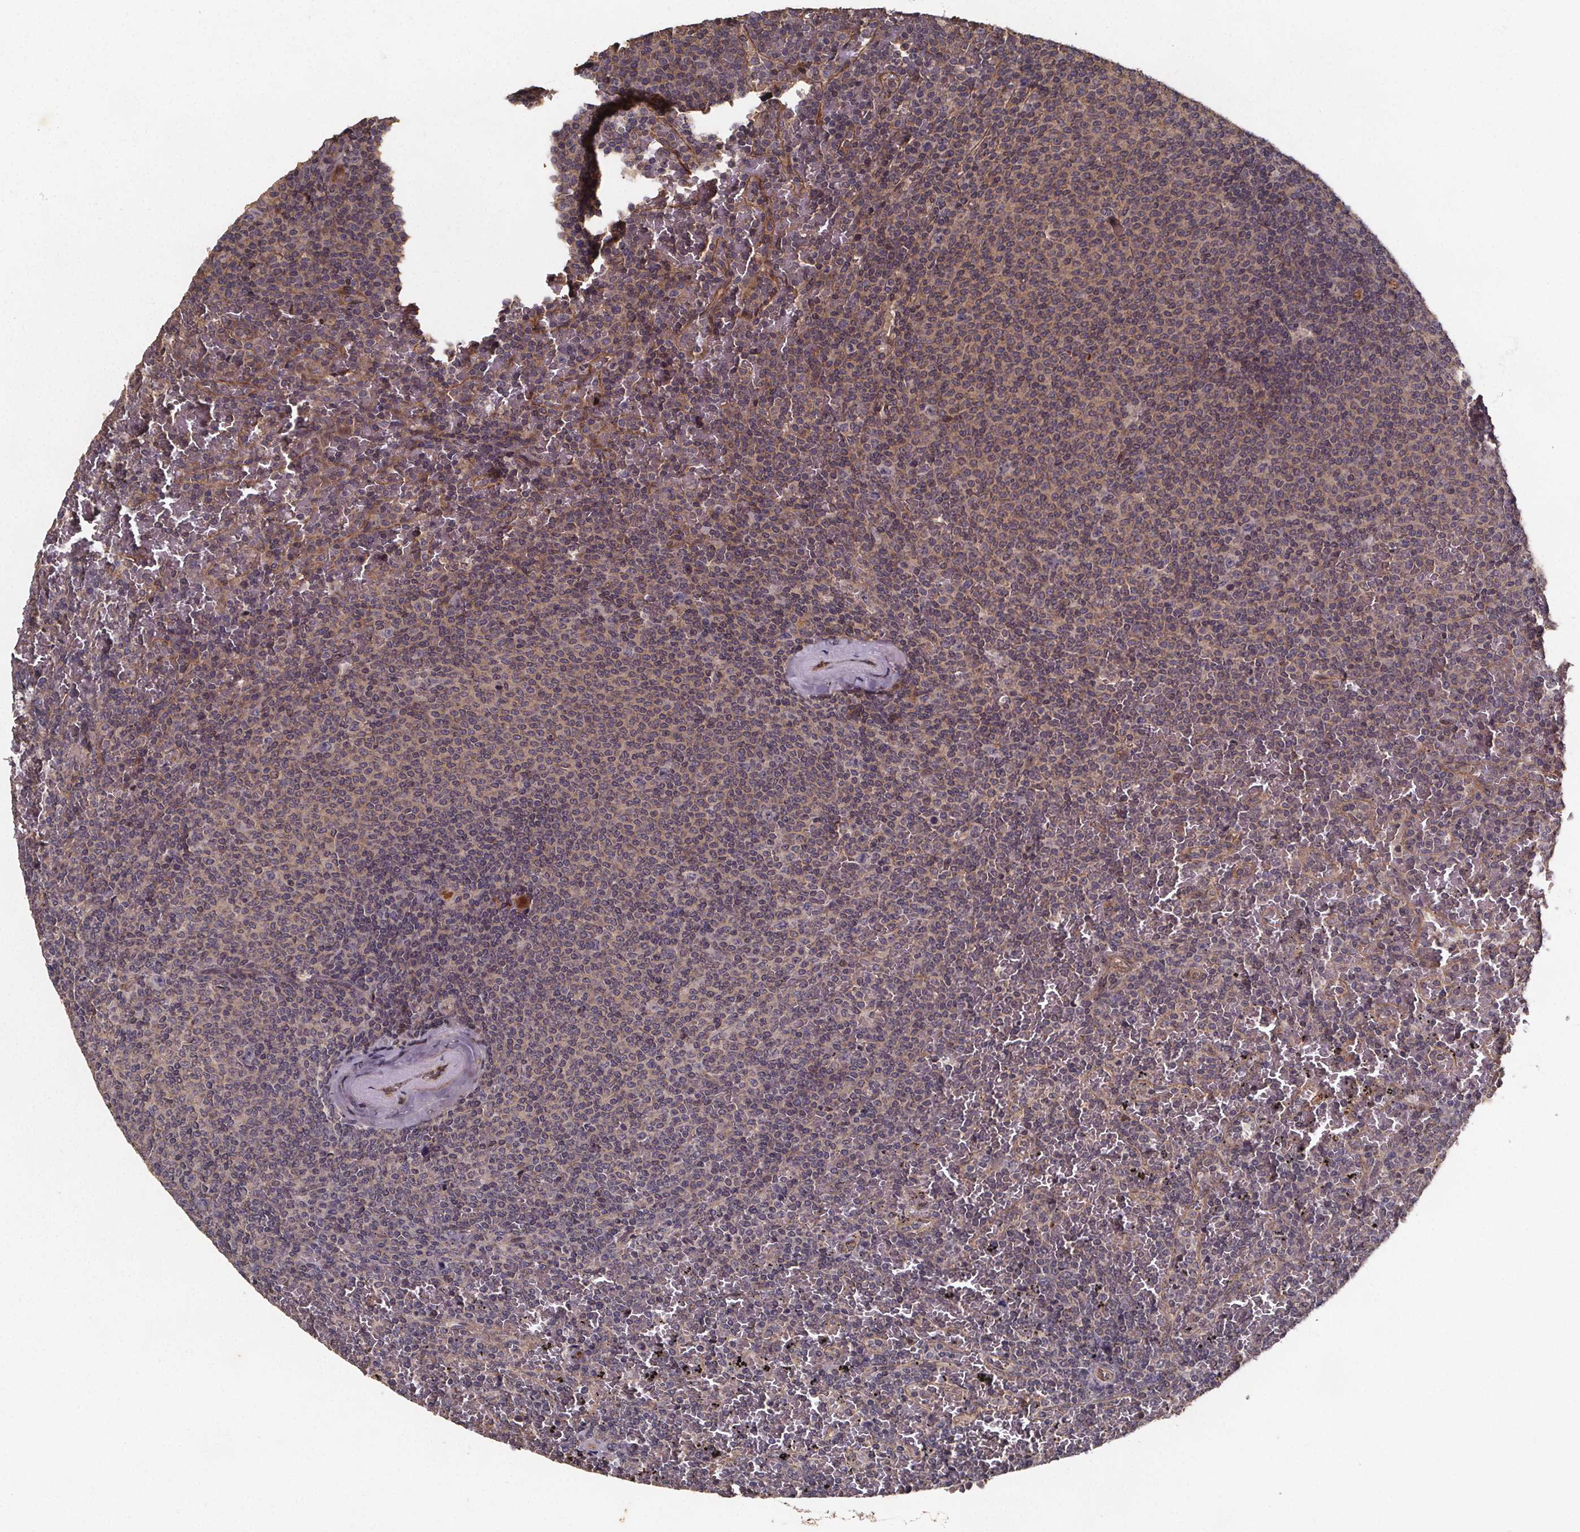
{"staining": {"intensity": "negative", "quantity": "none", "location": "none"}, "tissue": "lymphoma", "cell_type": "Tumor cells", "image_type": "cancer", "snomed": [{"axis": "morphology", "description": "Malignant lymphoma, non-Hodgkin's type, Low grade"}, {"axis": "topography", "description": "Spleen"}], "caption": "Immunohistochemistry micrograph of neoplastic tissue: human malignant lymphoma, non-Hodgkin's type (low-grade) stained with DAB (3,3'-diaminobenzidine) displays no significant protein staining in tumor cells. (DAB (3,3'-diaminobenzidine) immunohistochemistry, high magnification).", "gene": "PIERCE2", "patient": {"sex": "female", "age": 77}}